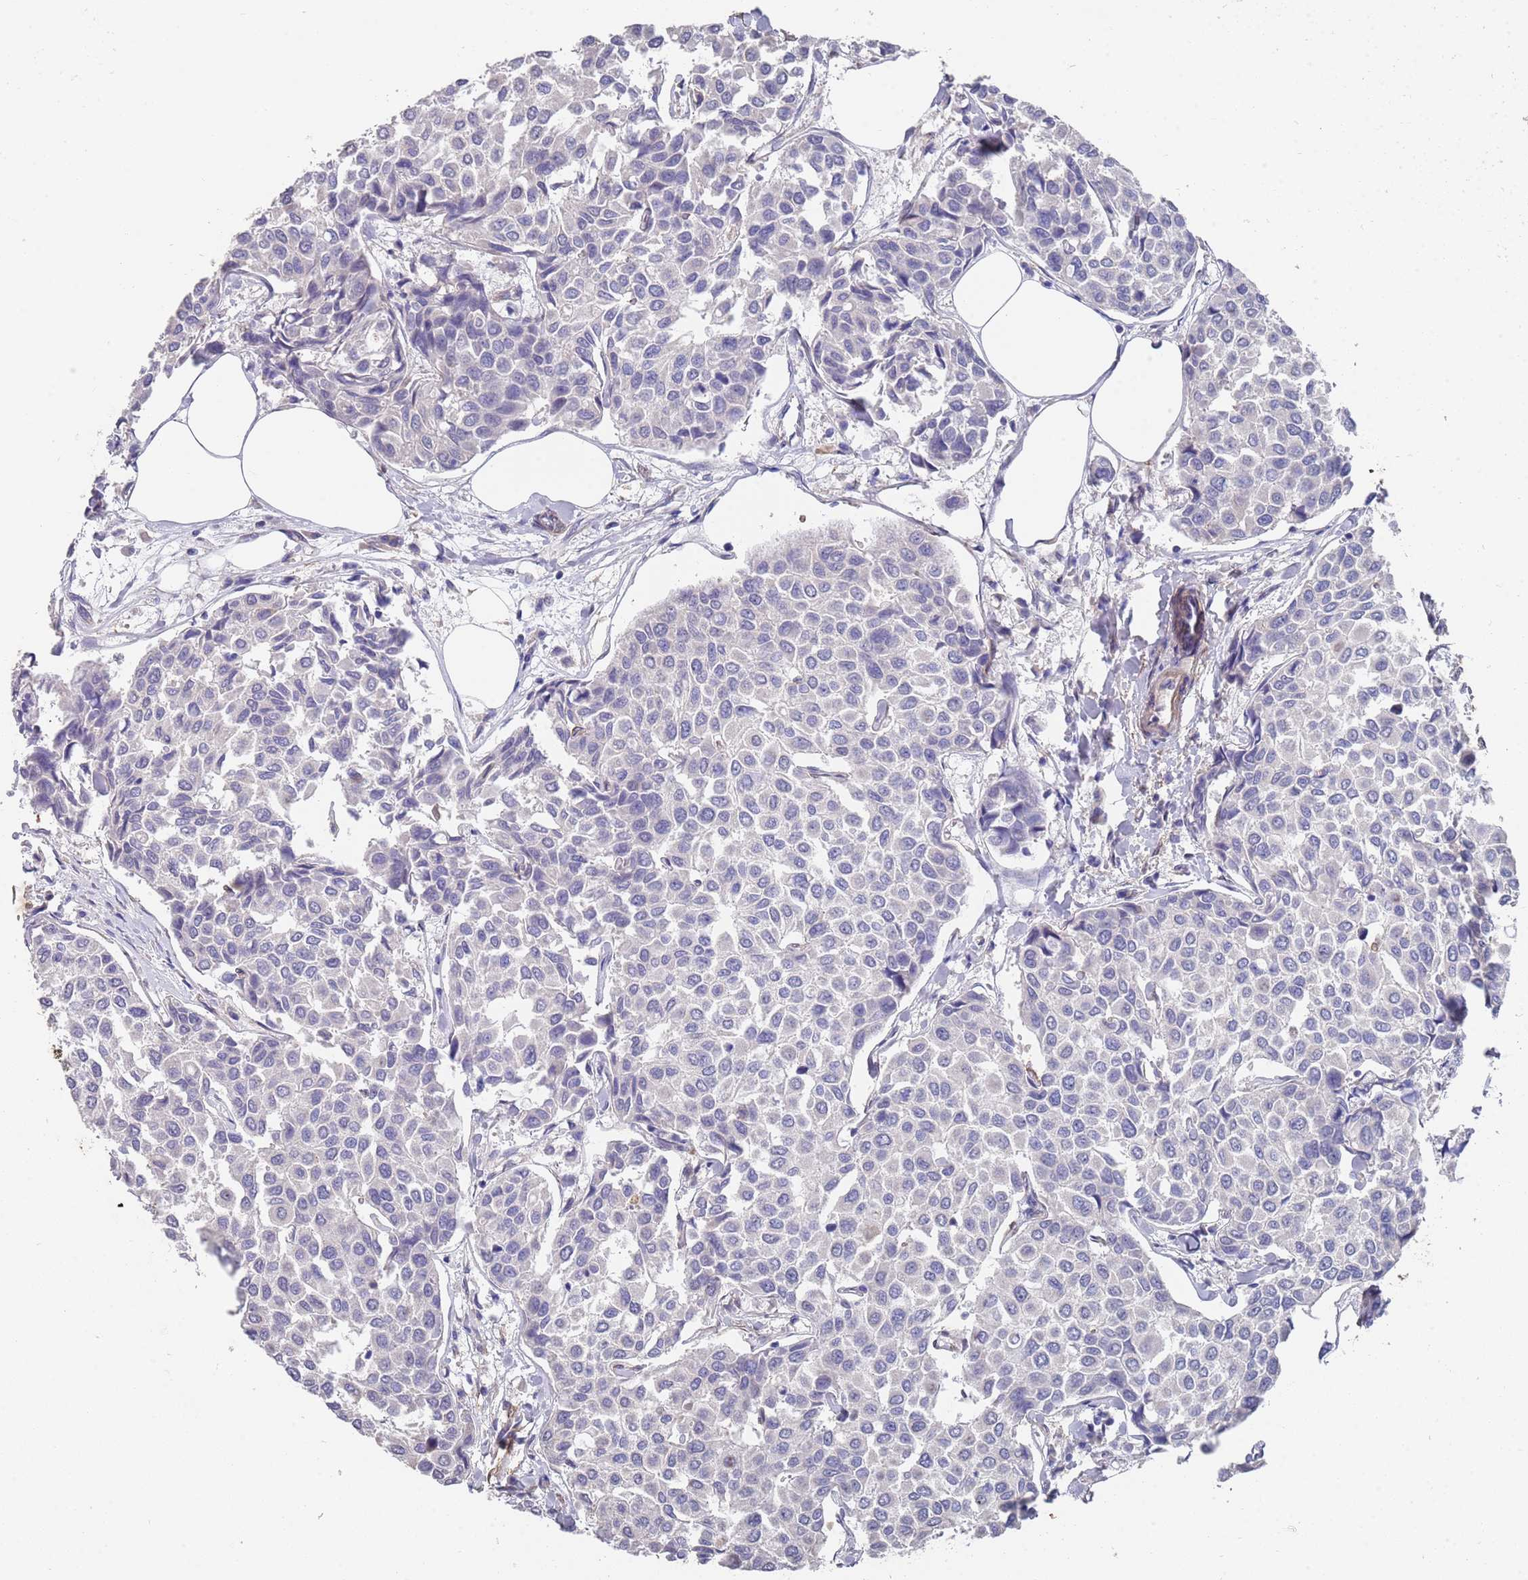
{"staining": {"intensity": "negative", "quantity": "none", "location": "none"}, "tissue": "breast cancer", "cell_type": "Tumor cells", "image_type": "cancer", "snomed": [{"axis": "morphology", "description": "Duct carcinoma"}, {"axis": "topography", "description": "Breast"}], "caption": "Human invasive ductal carcinoma (breast) stained for a protein using immunohistochemistry displays no positivity in tumor cells.", "gene": "ANK2", "patient": {"sex": "female", "age": 55}}